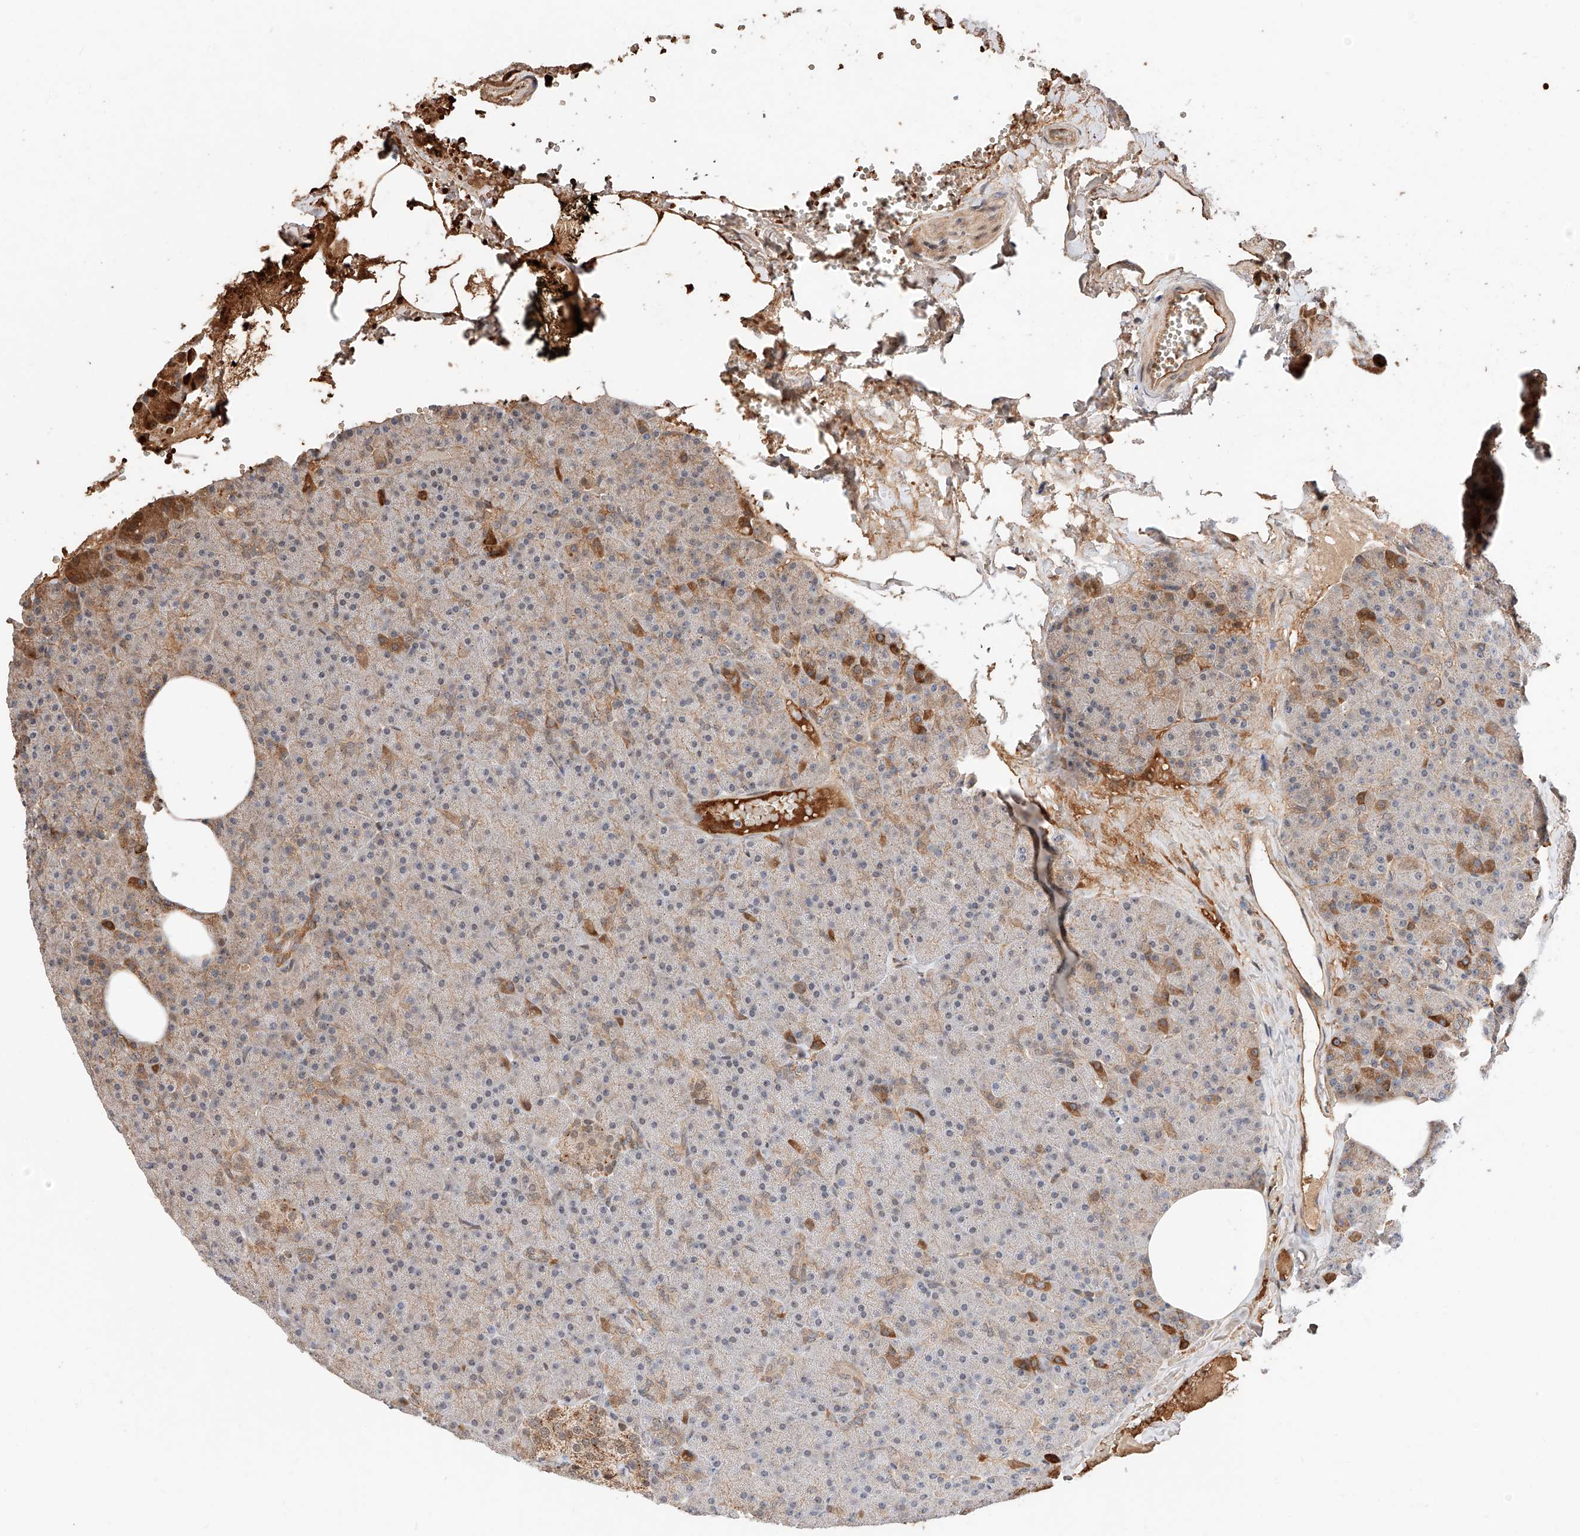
{"staining": {"intensity": "moderate", "quantity": "<25%", "location": "cytoplasmic/membranous"}, "tissue": "pancreas", "cell_type": "Exocrine glandular cells", "image_type": "normal", "snomed": [{"axis": "morphology", "description": "Normal tissue, NOS"}, {"axis": "morphology", "description": "Carcinoid, malignant, NOS"}, {"axis": "topography", "description": "Pancreas"}], "caption": "Human pancreas stained for a protein (brown) exhibits moderate cytoplasmic/membranous positive positivity in about <25% of exocrine glandular cells.", "gene": "THTPA", "patient": {"sex": "female", "age": 35}}